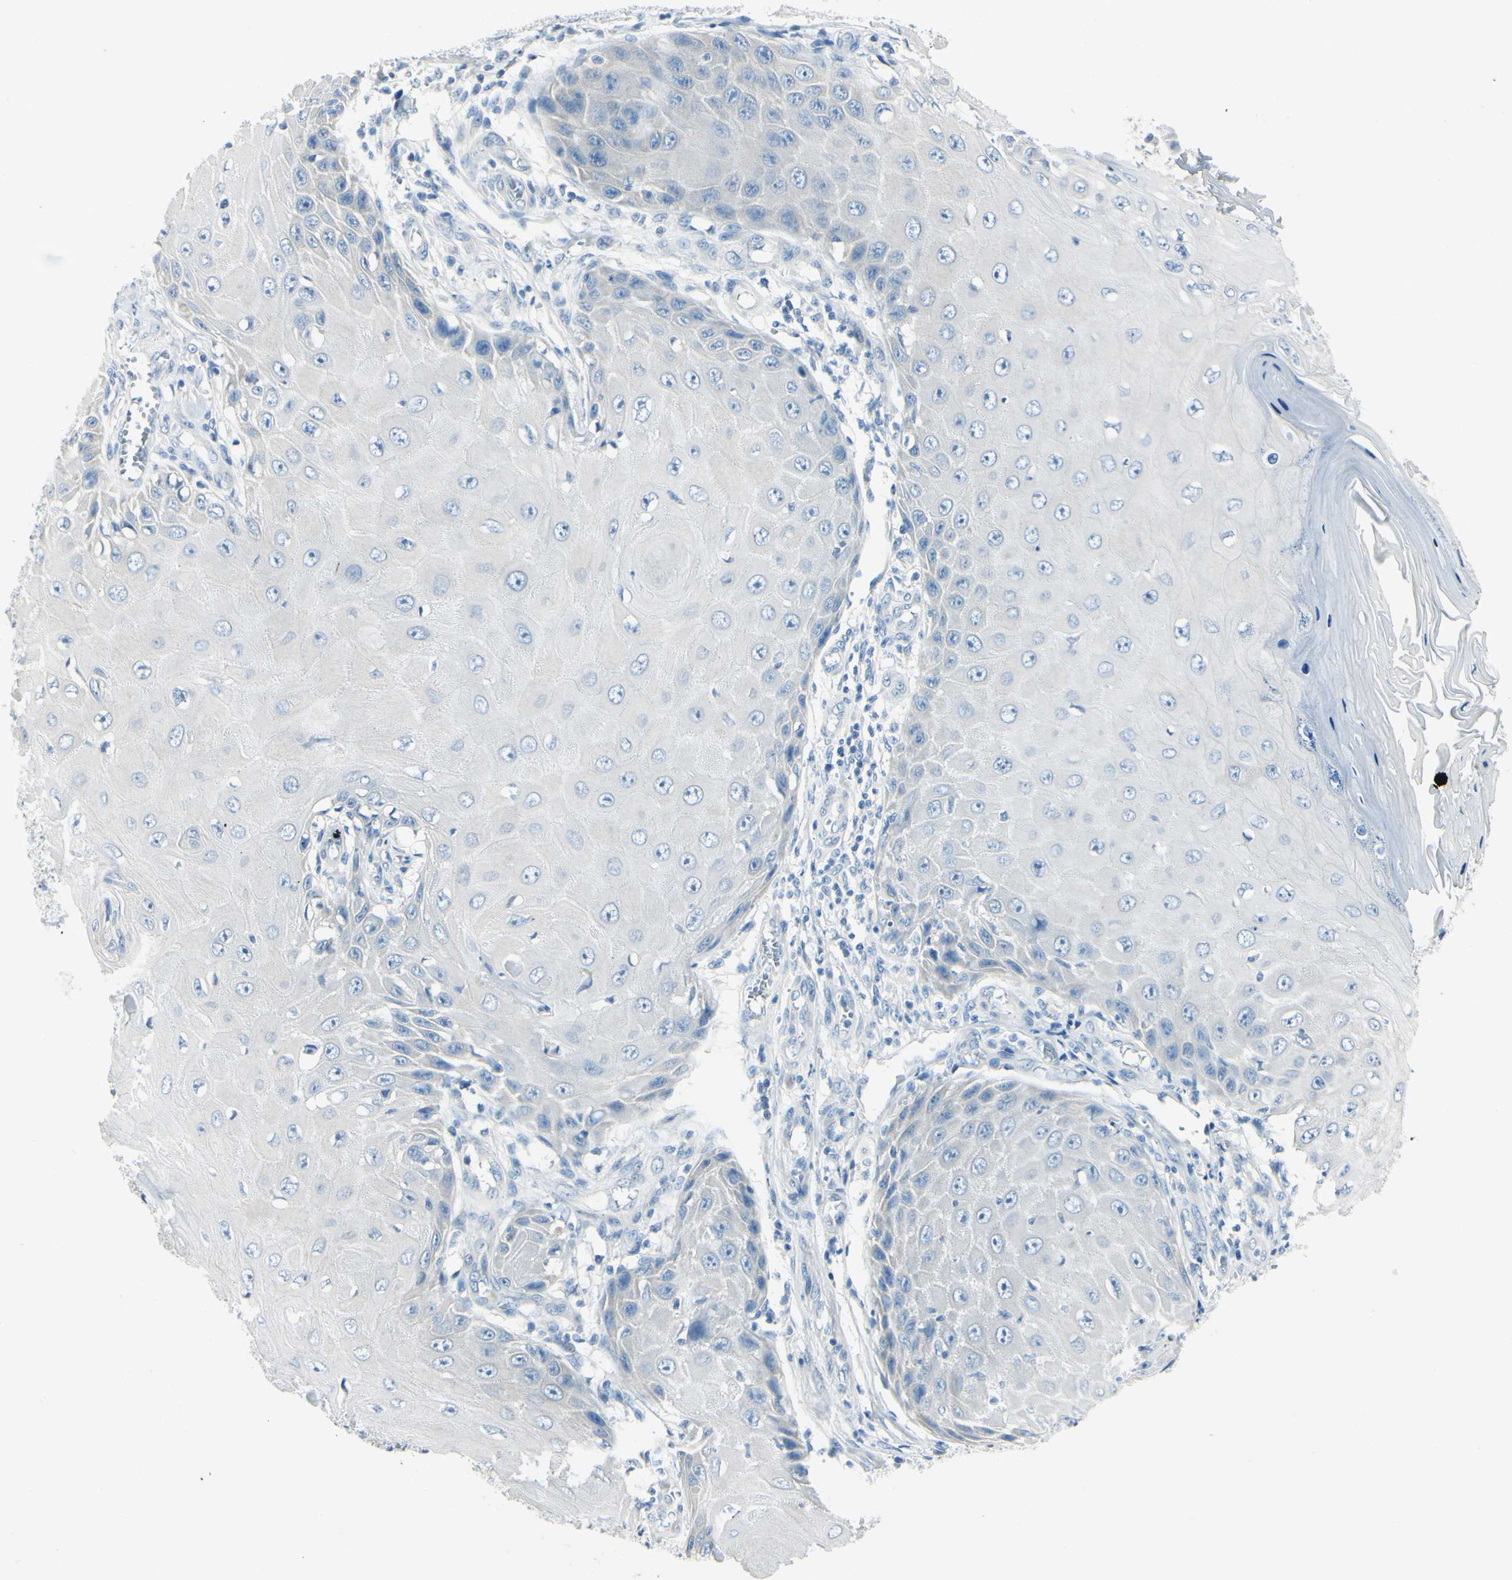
{"staining": {"intensity": "negative", "quantity": "none", "location": "none"}, "tissue": "skin cancer", "cell_type": "Tumor cells", "image_type": "cancer", "snomed": [{"axis": "morphology", "description": "Squamous cell carcinoma, NOS"}, {"axis": "topography", "description": "Skin"}], "caption": "Image shows no protein positivity in tumor cells of squamous cell carcinoma (skin) tissue.", "gene": "SNAP91", "patient": {"sex": "female", "age": 73}}